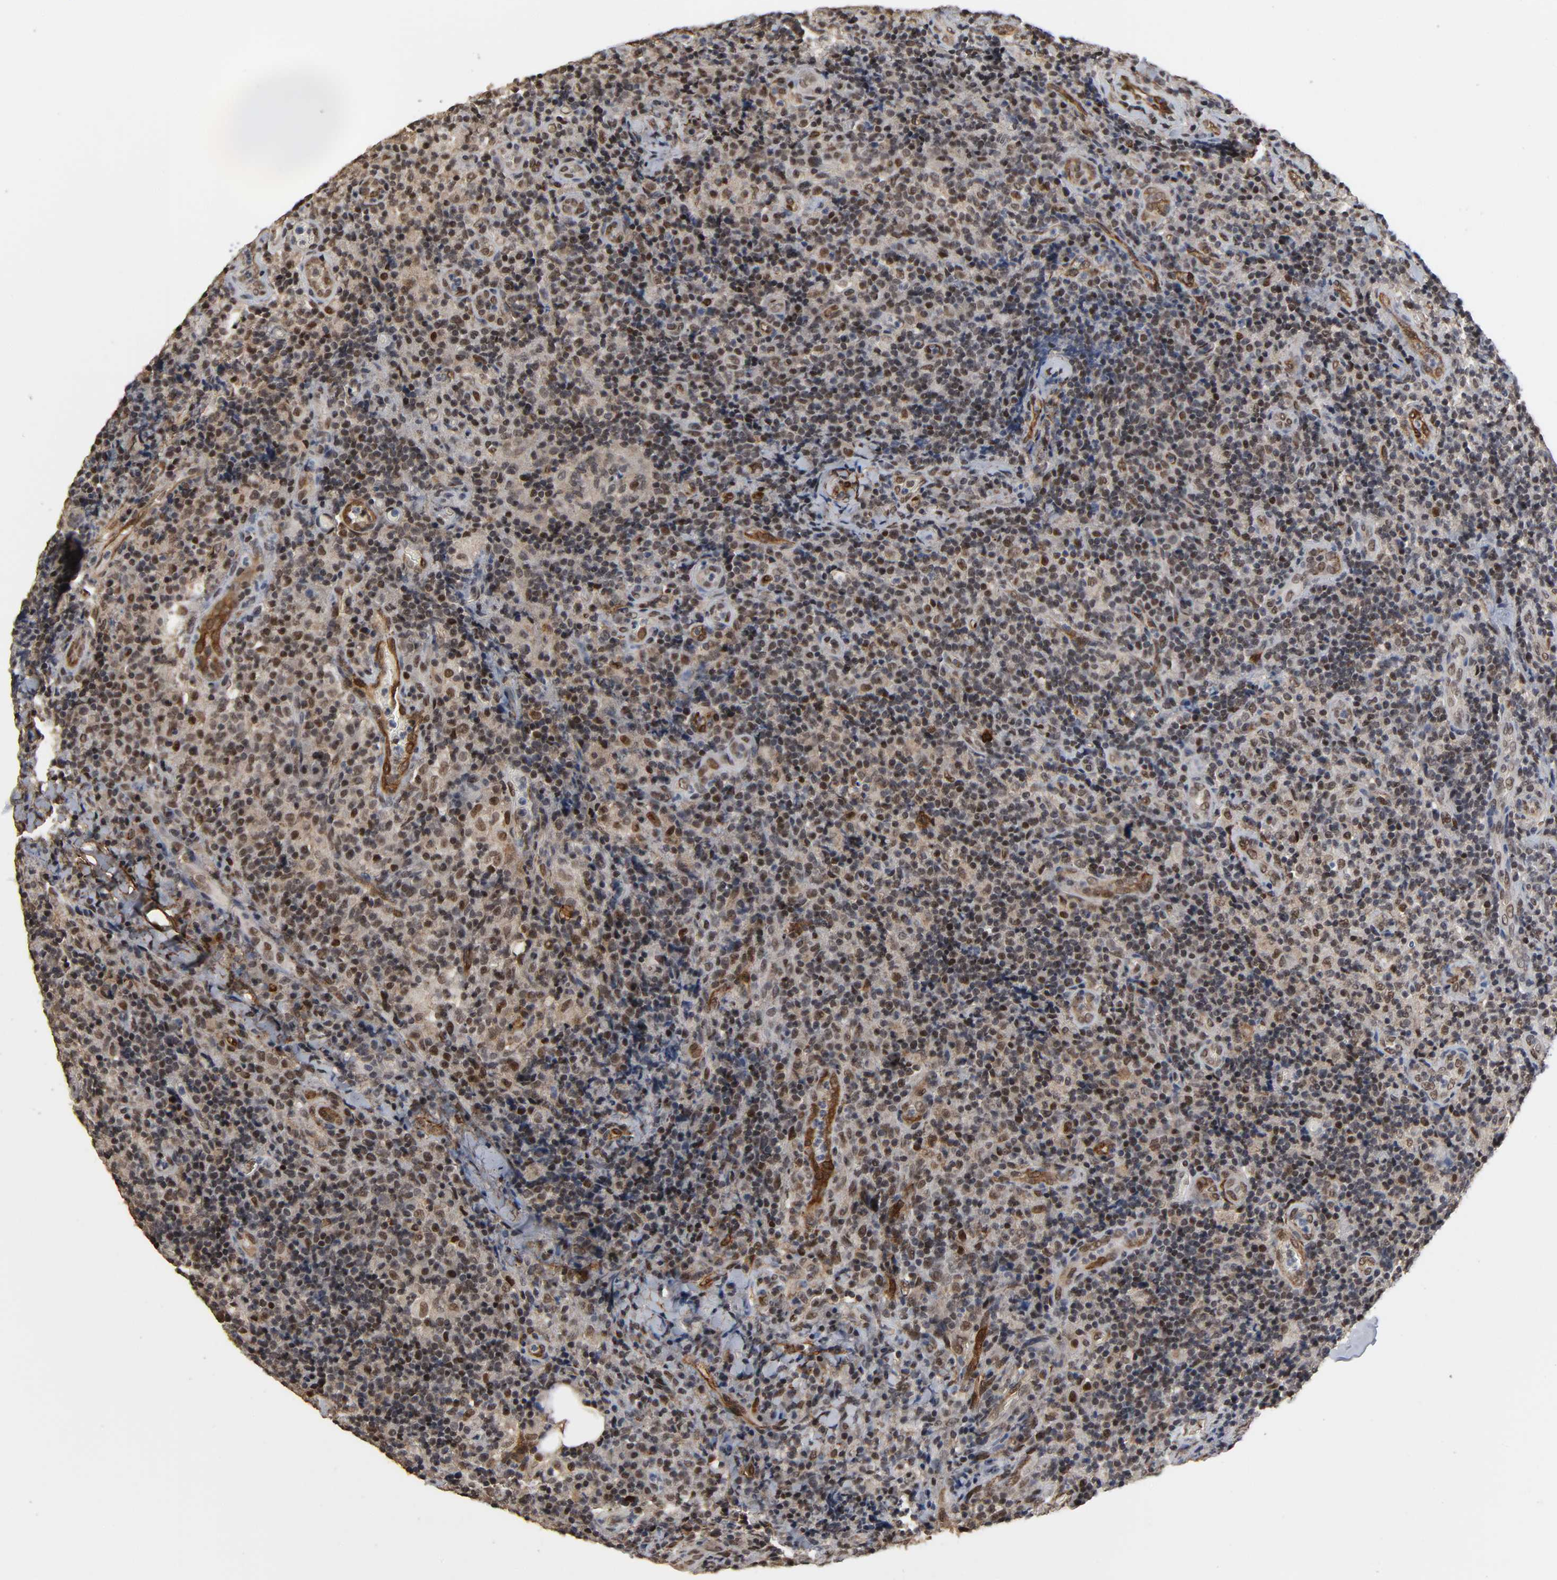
{"staining": {"intensity": "weak", "quantity": "25%-75%", "location": "nuclear"}, "tissue": "lymph node", "cell_type": "Germinal center cells", "image_type": "normal", "snomed": [{"axis": "morphology", "description": "Normal tissue, NOS"}, {"axis": "morphology", "description": "Inflammation, NOS"}, {"axis": "topography", "description": "Lymph node"}], "caption": "DAB (3,3'-diaminobenzidine) immunohistochemical staining of unremarkable human lymph node displays weak nuclear protein staining in about 25%-75% of germinal center cells.", "gene": "AHNAK2", "patient": {"sex": "male", "age": 46}}